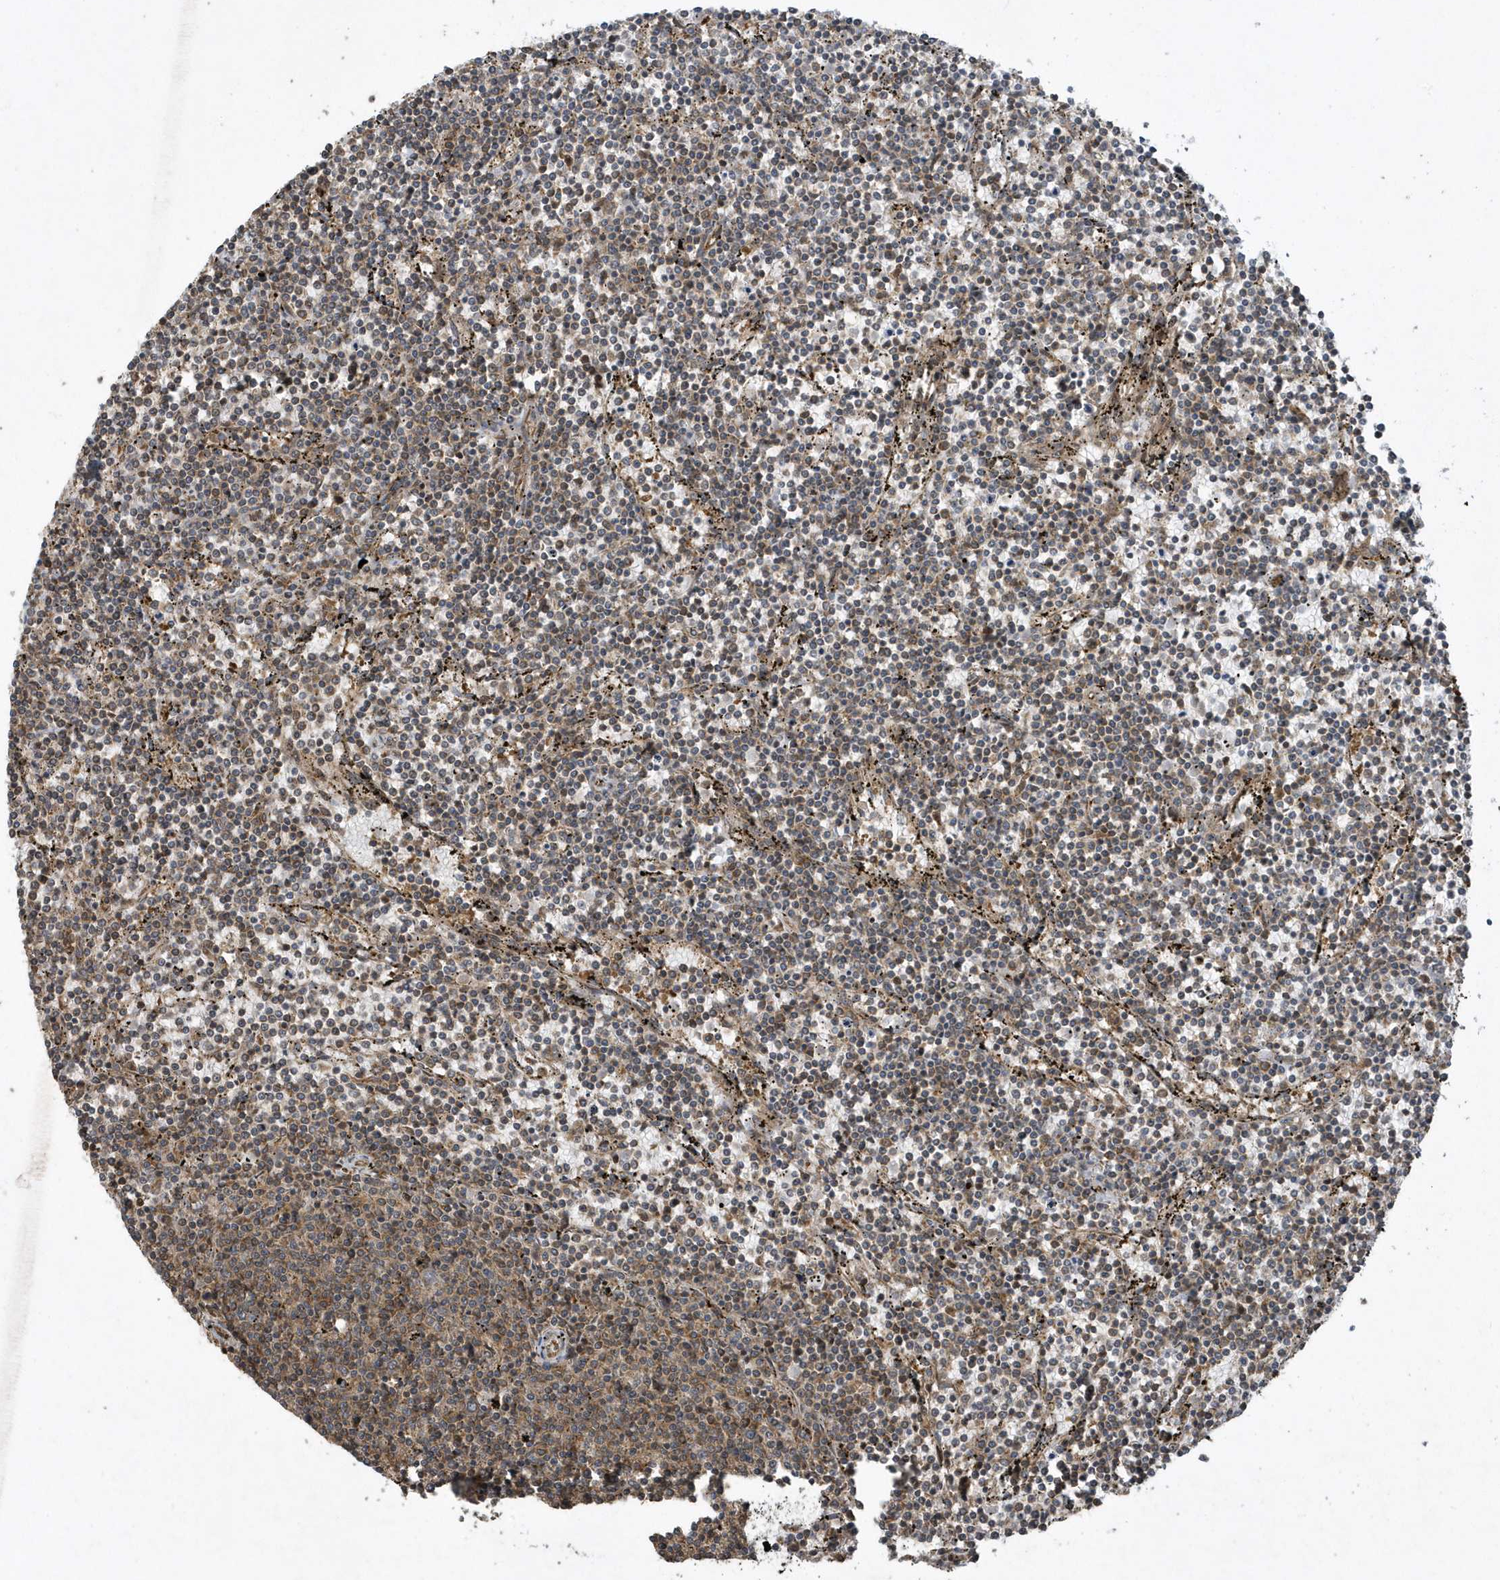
{"staining": {"intensity": "weak", "quantity": "25%-75%", "location": "cytoplasmic/membranous"}, "tissue": "lymphoma", "cell_type": "Tumor cells", "image_type": "cancer", "snomed": [{"axis": "morphology", "description": "Malignant lymphoma, non-Hodgkin's type, Low grade"}, {"axis": "topography", "description": "Spleen"}], "caption": "Tumor cells exhibit weak cytoplasmic/membranous staining in about 25%-75% of cells in low-grade malignant lymphoma, non-Hodgkin's type. The protein of interest is stained brown, and the nuclei are stained in blue (DAB IHC with brightfield microscopy, high magnification).", "gene": "STAMBP", "patient": {"sex": "female", "age": 50}}